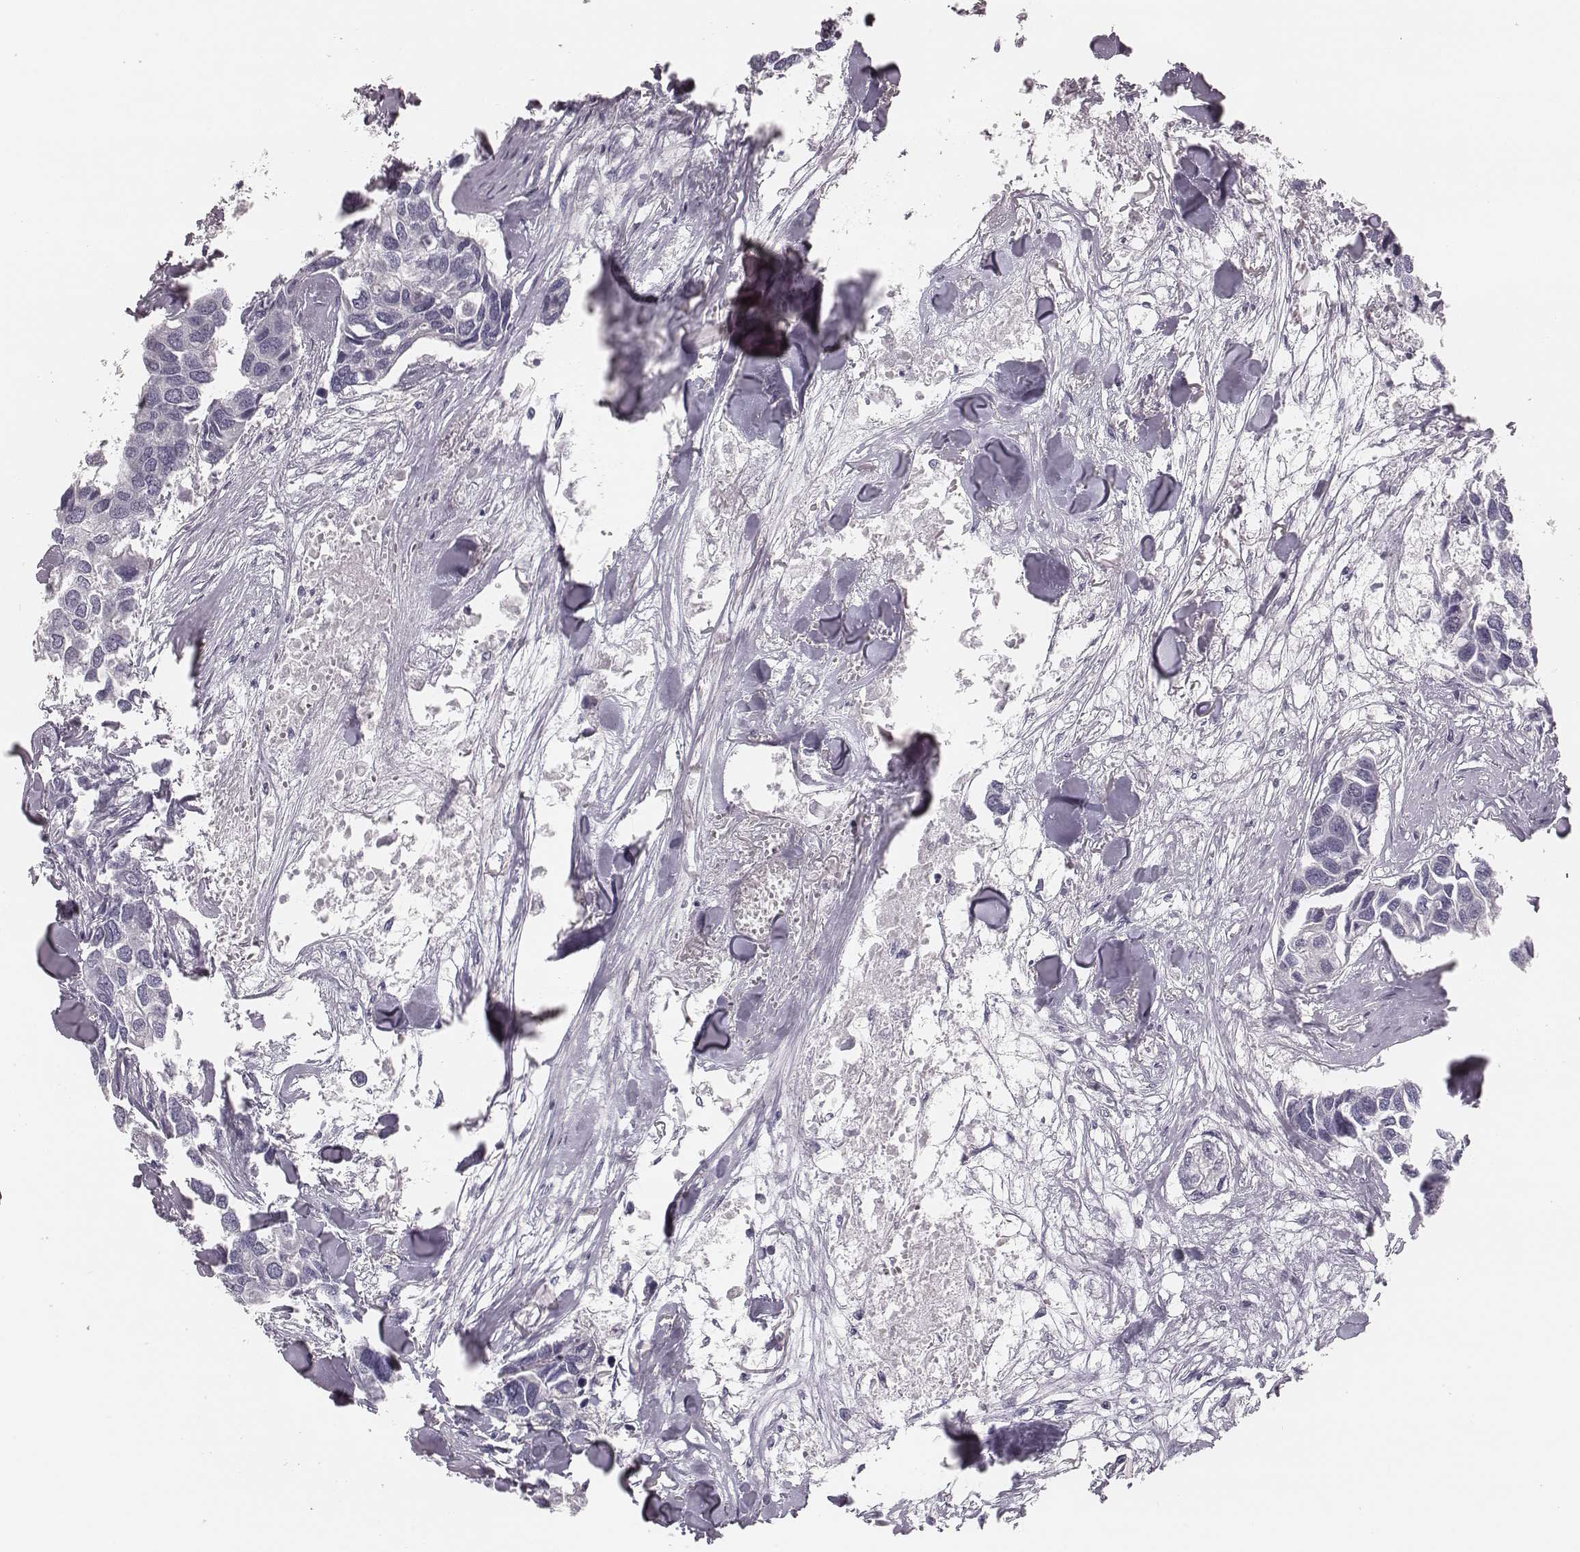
{"staining": {"intensity": "negative", "quantity": "none", "location": "none"}, "tissue": "breast cancer", "cell_type": "Tumor cells", "image_type": "cancer", "snomed": [{"axis": "morphology", "description": "Duct carcinoma"}, {"axis": "topography", "description": "Breast"}], "caption": "This is an immunohistochemistry photomicrograph of human breast infiltrating ductal carcinoma. There is no expression in tumor cells.", "gene": "CSH1", "patient": {"sex": "female", "age": 83}}